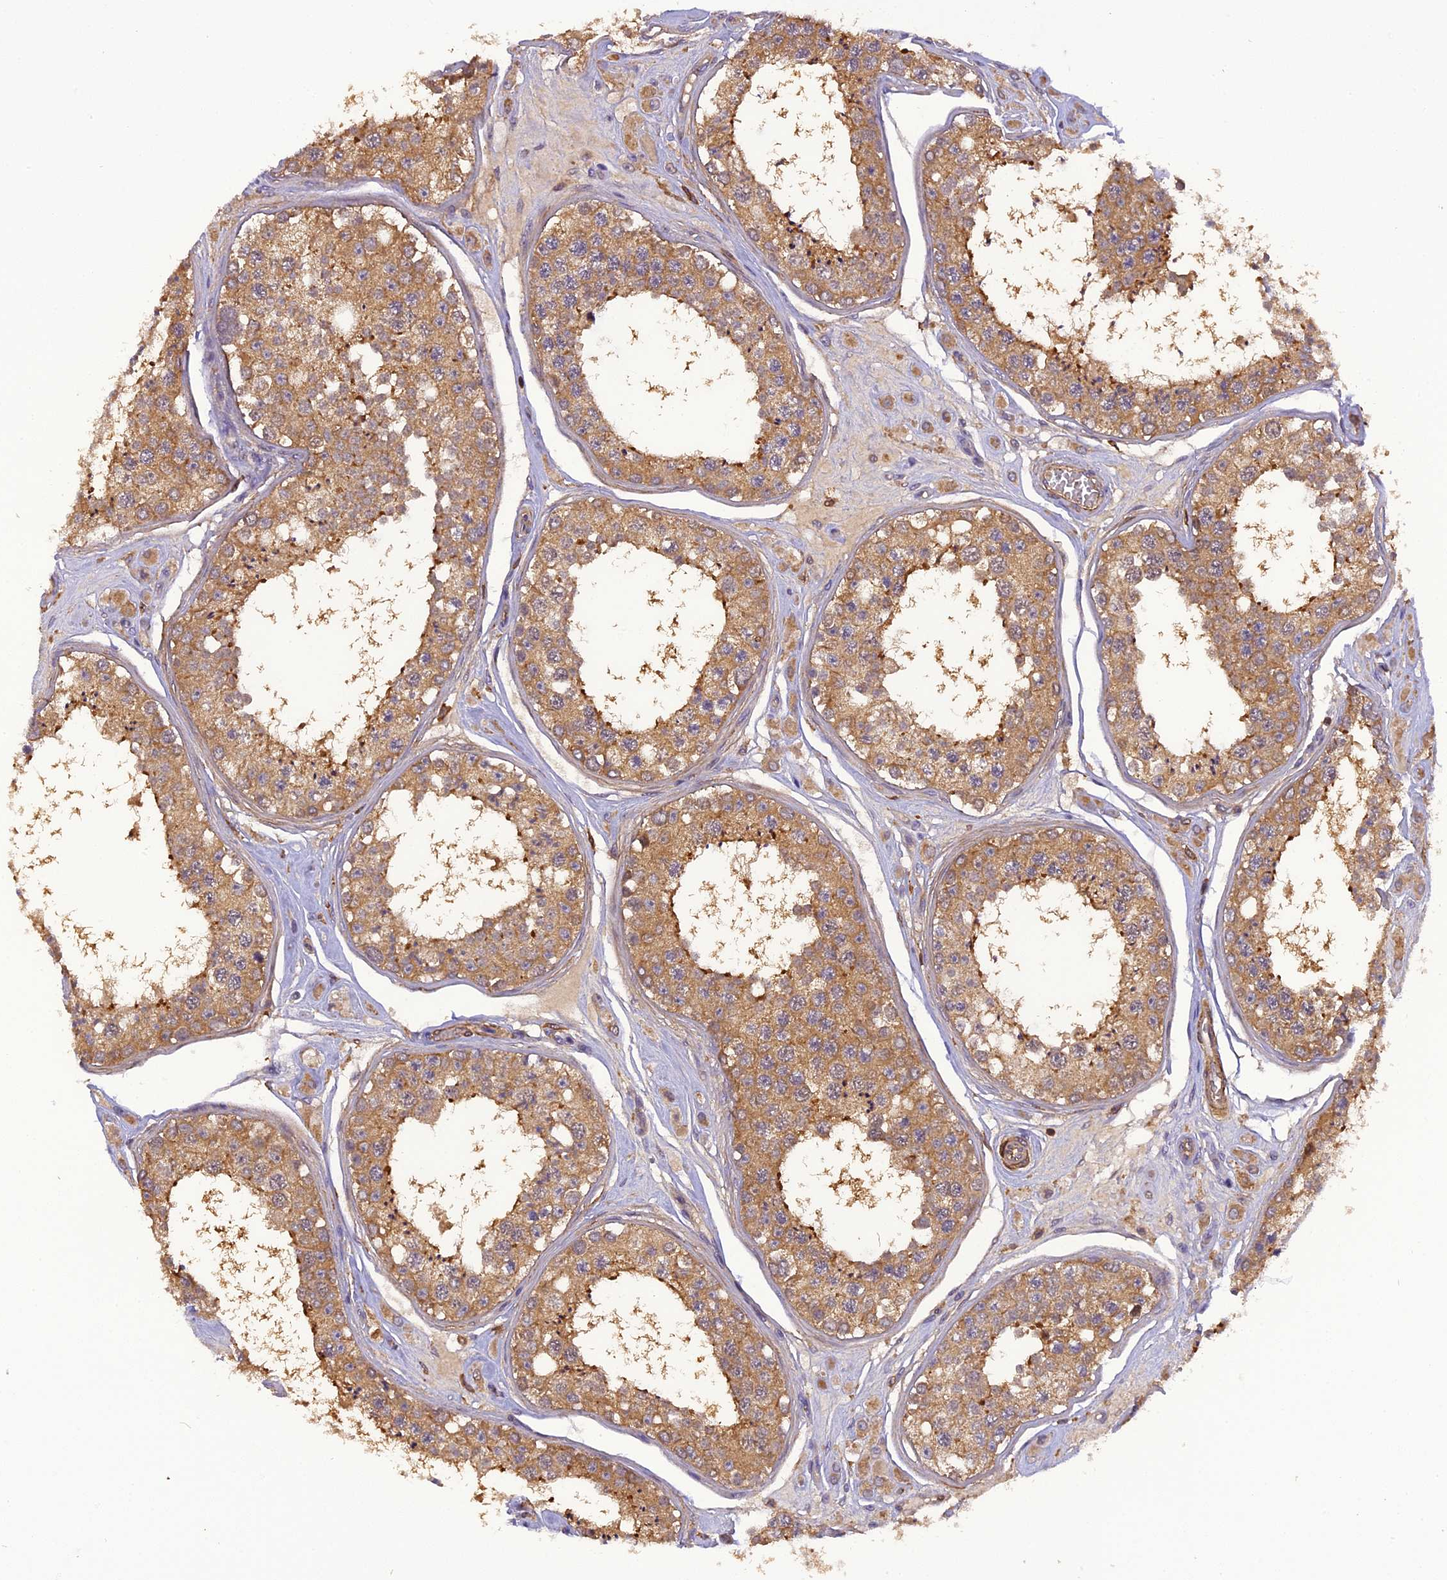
{"staining": {"intensity": "moderate", "quantity": ">75%", "location": "cytoplasmic/membranous"}, "tissue": "testis", "cell_type": "Cells in seminiferous ducts", "image_type": "normal", "snomed": [{"axis": "morphology", "description": "Normal tissue, NOS"}, {"axis": "topography", "description": "Testis"}], "caption": "The histopathology image shows immunohistochemical staining of normal testis. There is moderate cytoplasmic/membranous staining is present in approximately >75% of cells in seminiferous ducts.", "gene": "STOML1", "patient": {"sex": "male", "age": 25}}